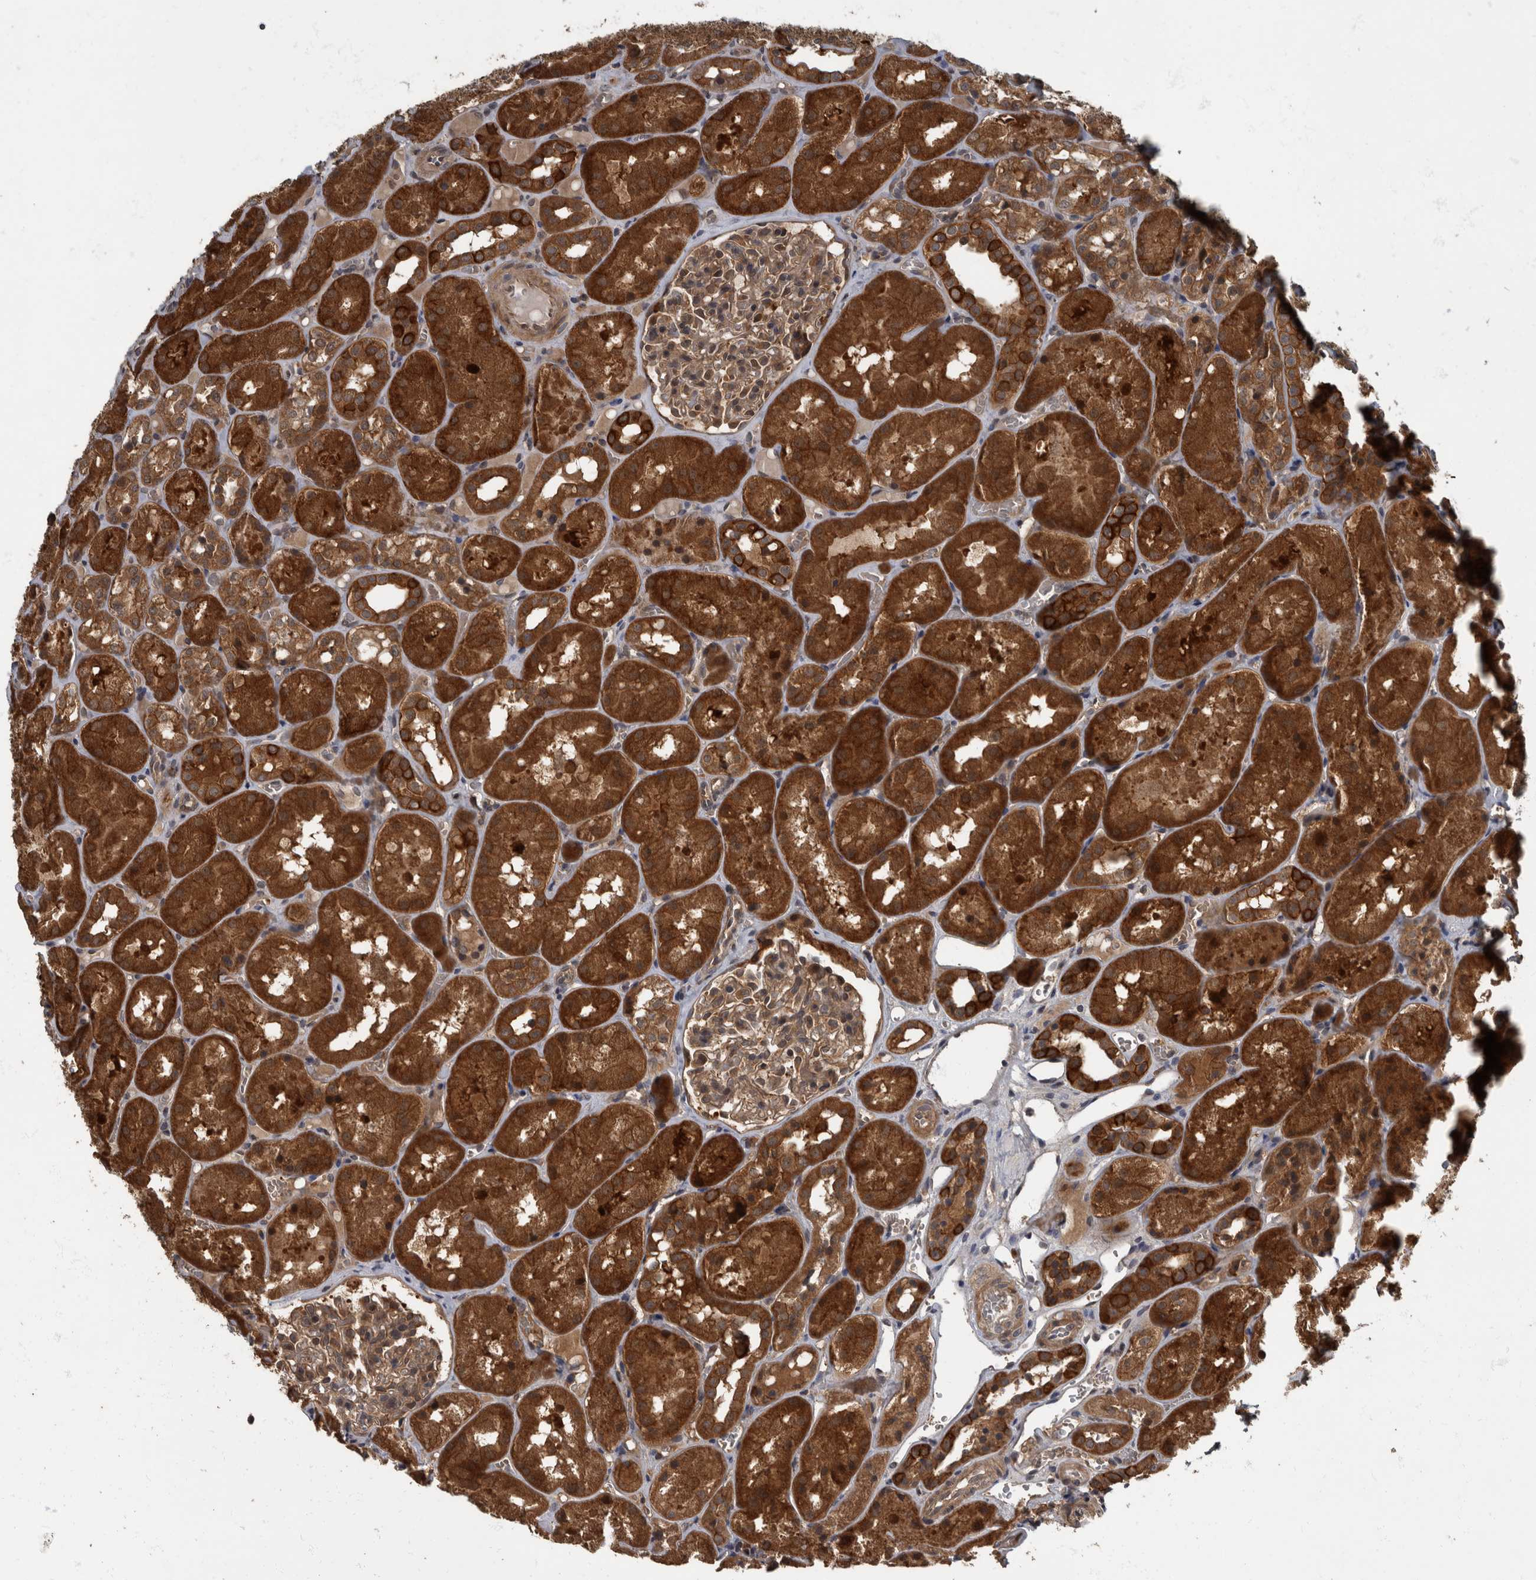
{"staining": {"intensity": "moderate", "quantity": ">75%", "location": "cytoplasmic/membranous"}, "tissue": "kidney", "cell_type": "Cells in glomeruli", "image_type": "normal", "snomed": [{"axis": "morphology", "description": "Normal tissue, NOS"}, {"axis": "topography", "description": "Kidney"}], "caption": "The micrograph shows staining of benign kidney, revealing moderate cytoplasmic/membranous protein staining (brown color) within cells in glomeruli. (DAB IHC, brown staining for protein, blue staining for nuclei).", "gene": "RABGGTB", "patient": {"sex": "male", "age": 16}}